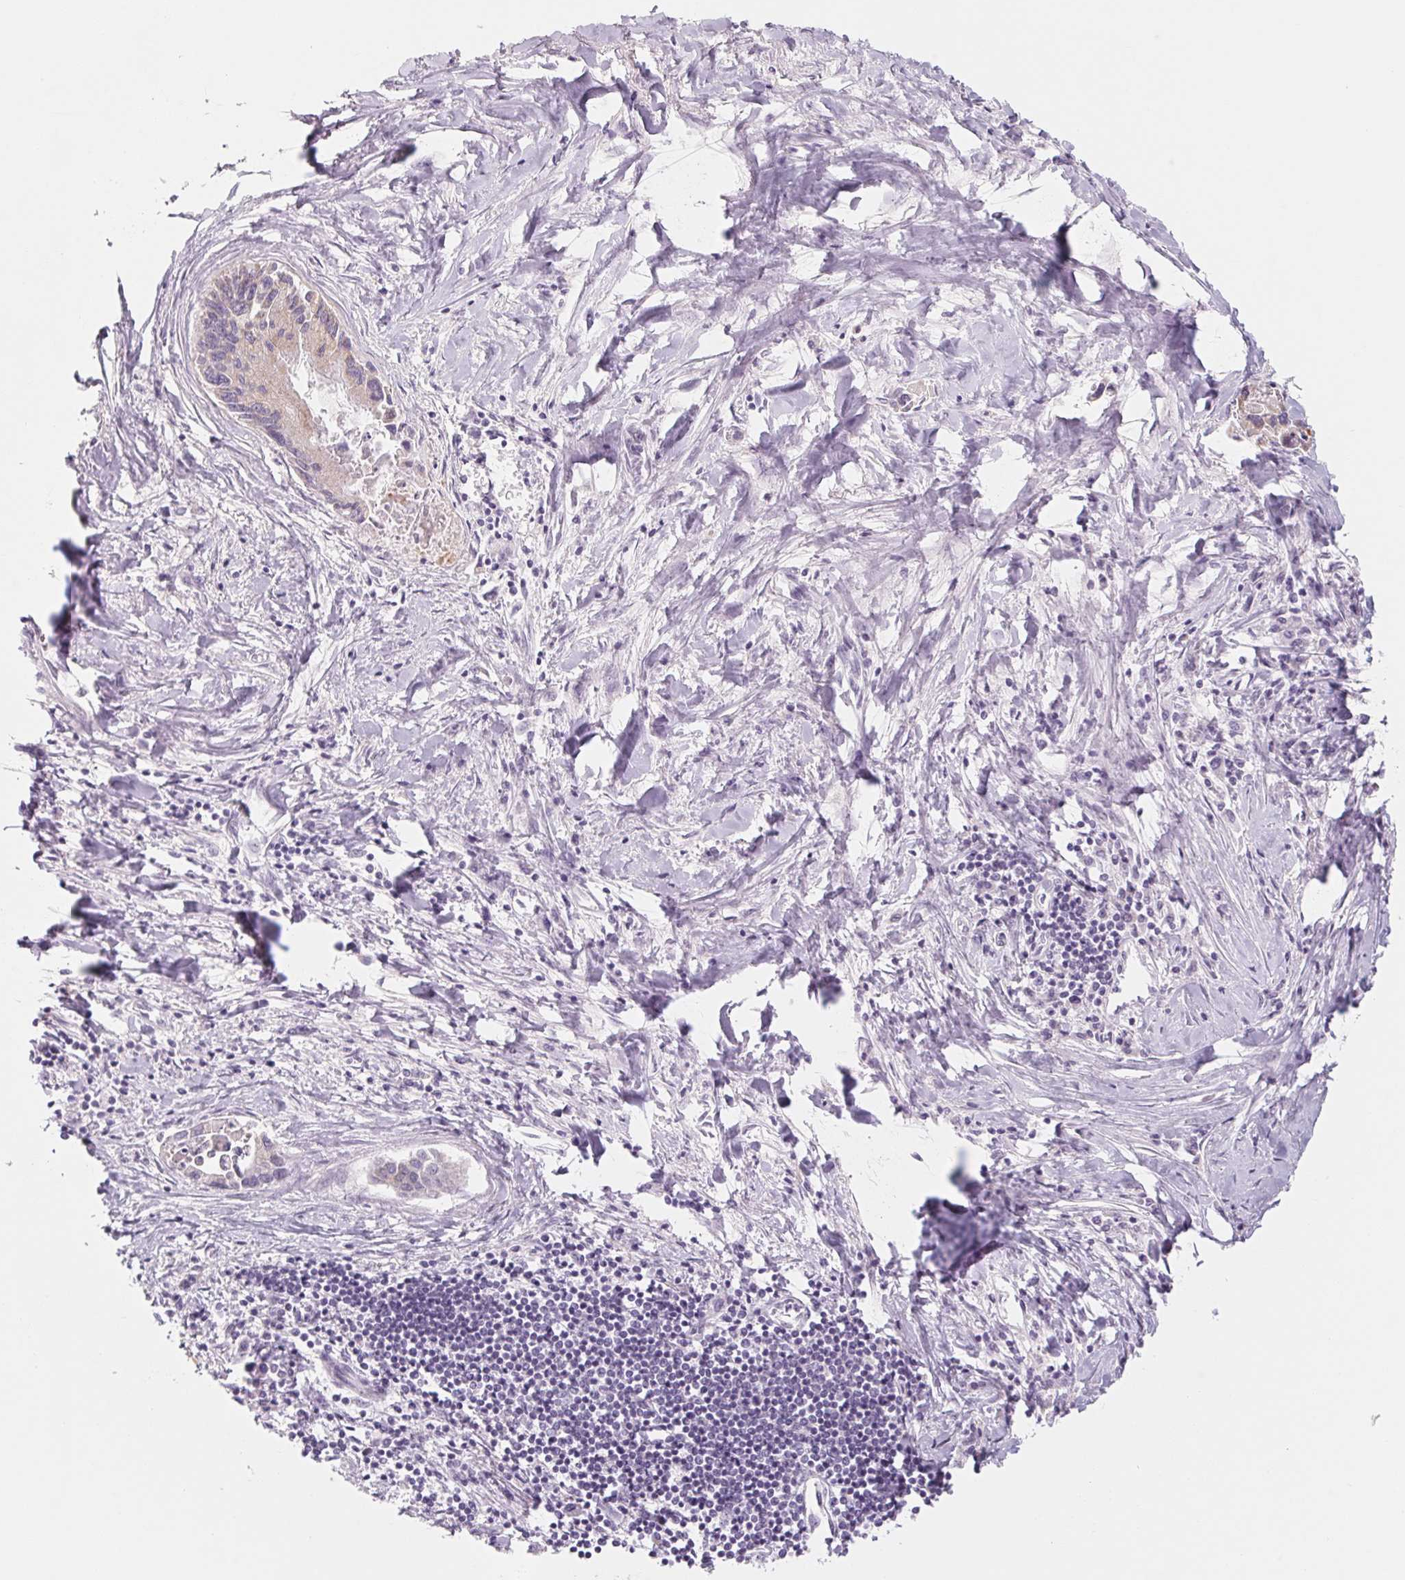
{"staining": {"intensity": "weak", "quantity": "<25%", "location": "cytoplasmic/membranous"}, "tissue": "liver cancer", "cell_type": "Tumor cells", "image_type": "cancer", "snomed": [{"axis": "morphology", "description": "Cholangiocarcinoma"}, {"axis": "topography", "description": "Liver"}], "caption": "An immunohistochemistry image of liver cancer (cholangiocarcinoma) is shown. There is no staining in tumor cells of liver cancer (cholangiocarcinoma).", "gene": "POU1F1", "patient": {"sex": "male", "age": 66}}